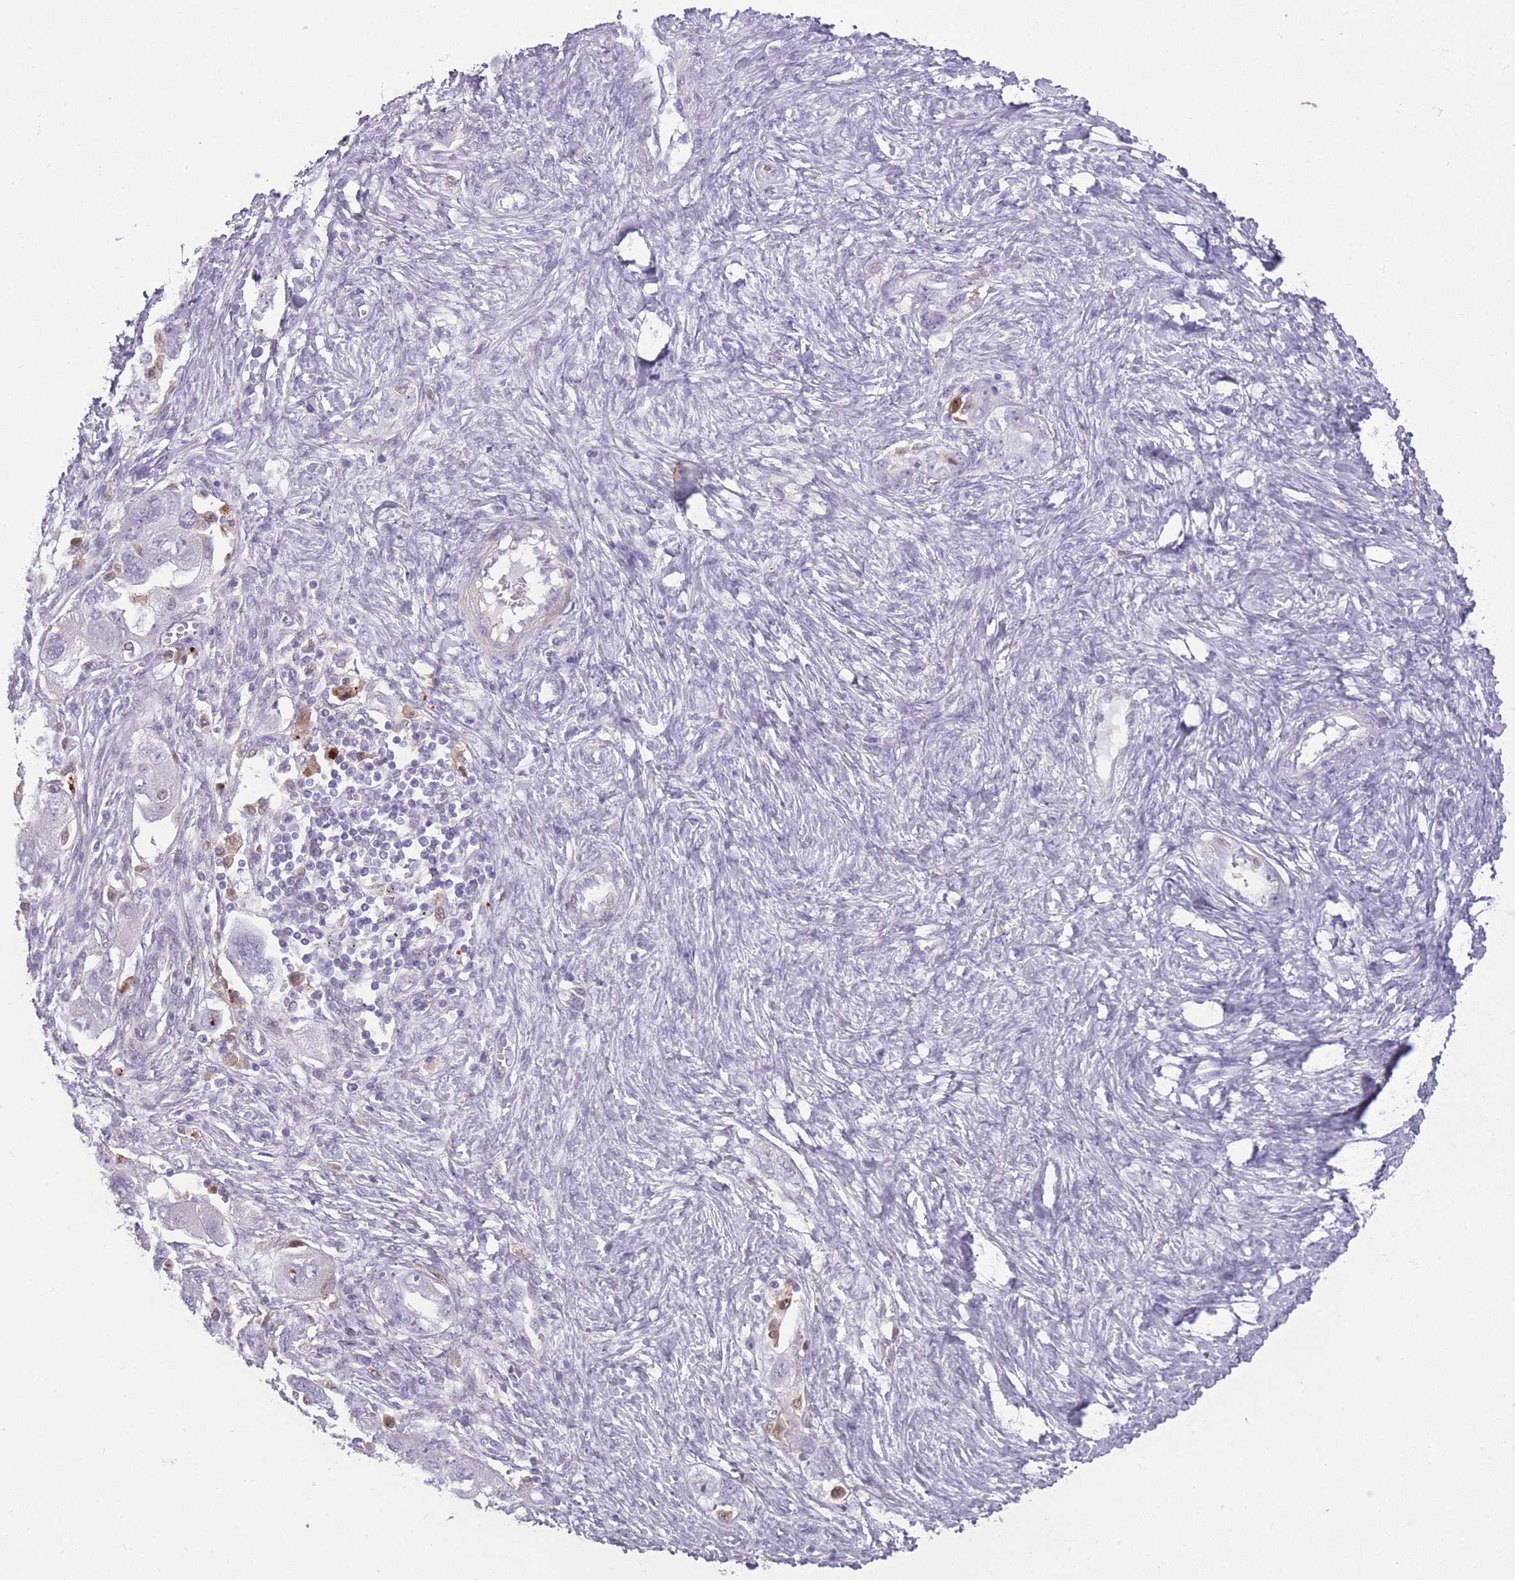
{"staining": {"intensity": "negative", "quantity": "none", "location": "none"}, "tissue": "ovarian cancer", "cell_type": "Tumor cells", "image_type": "cancer", "snomed": [{"axis": "morphology", "description": "Carcinoma, NOS"}, {"axis": "morphology", "description": "Cystadenocarcinoma, serous, NOS"}, {"axis": "topography", "description": "Ovary"}], "caption": "Photomicrograph shows no protein expression in tumor cells of ovarian cancer tissue.", "gene": "LGALS9", "patient": {"sex": "female", "age": 69}}